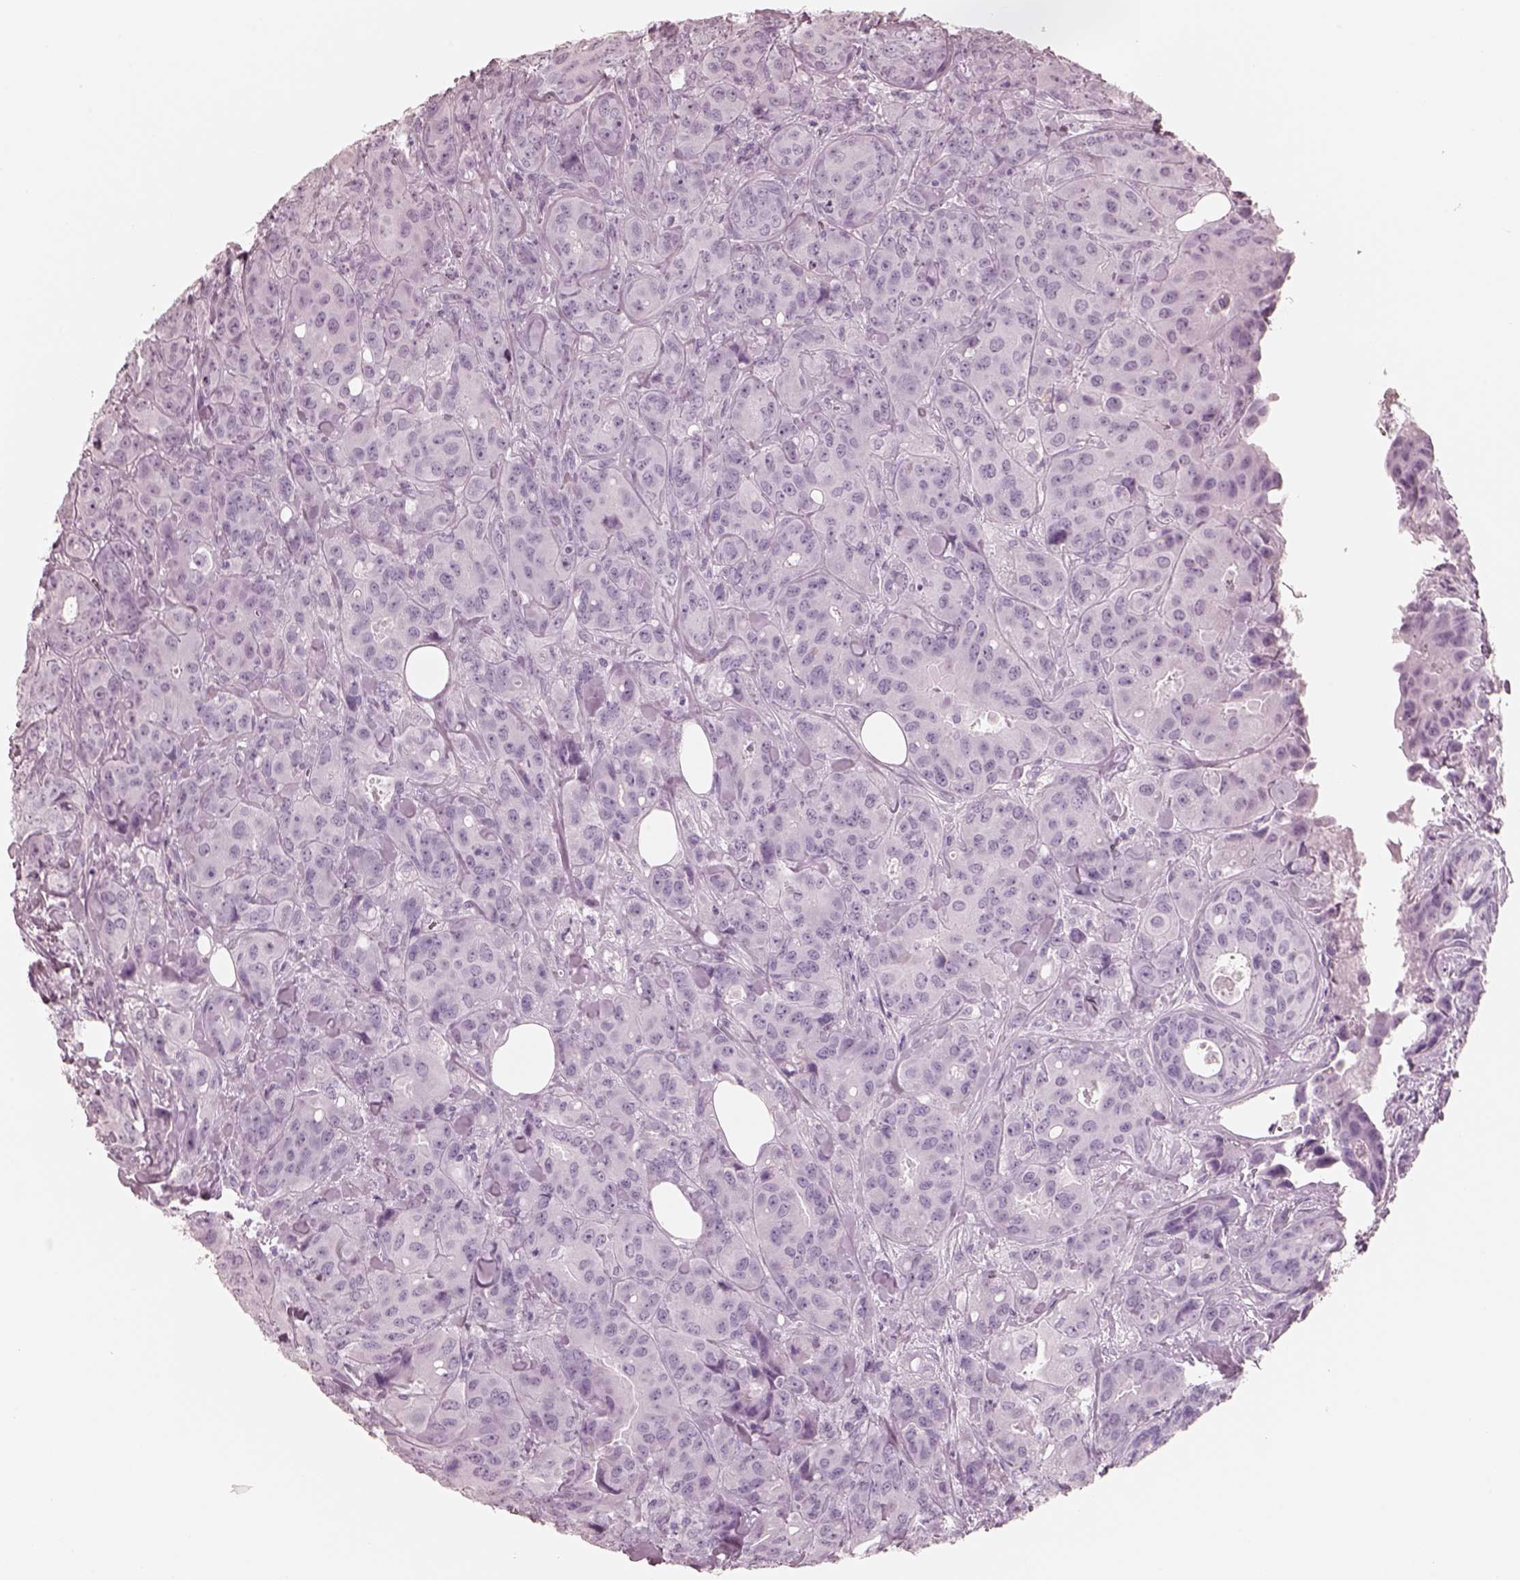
{"staining": {"intensity": "negative", "quantity": "none", "location": "none"}, "tissue": "breast cancer", "cell_type": "Tumor cells", "image_type": "cancer", "snomed": [{"axis": "morphology", "description": "Duct carcinoma"}, {"axis": "topography", "description": "Breast"}], "caption": "Infiltrating ductal carcinoma (breast) was stained to show a protein in brown. There is no significant expression in tumor cells.", "gene": "ELANE", "patient": {"sex": "female", "age": 43}}